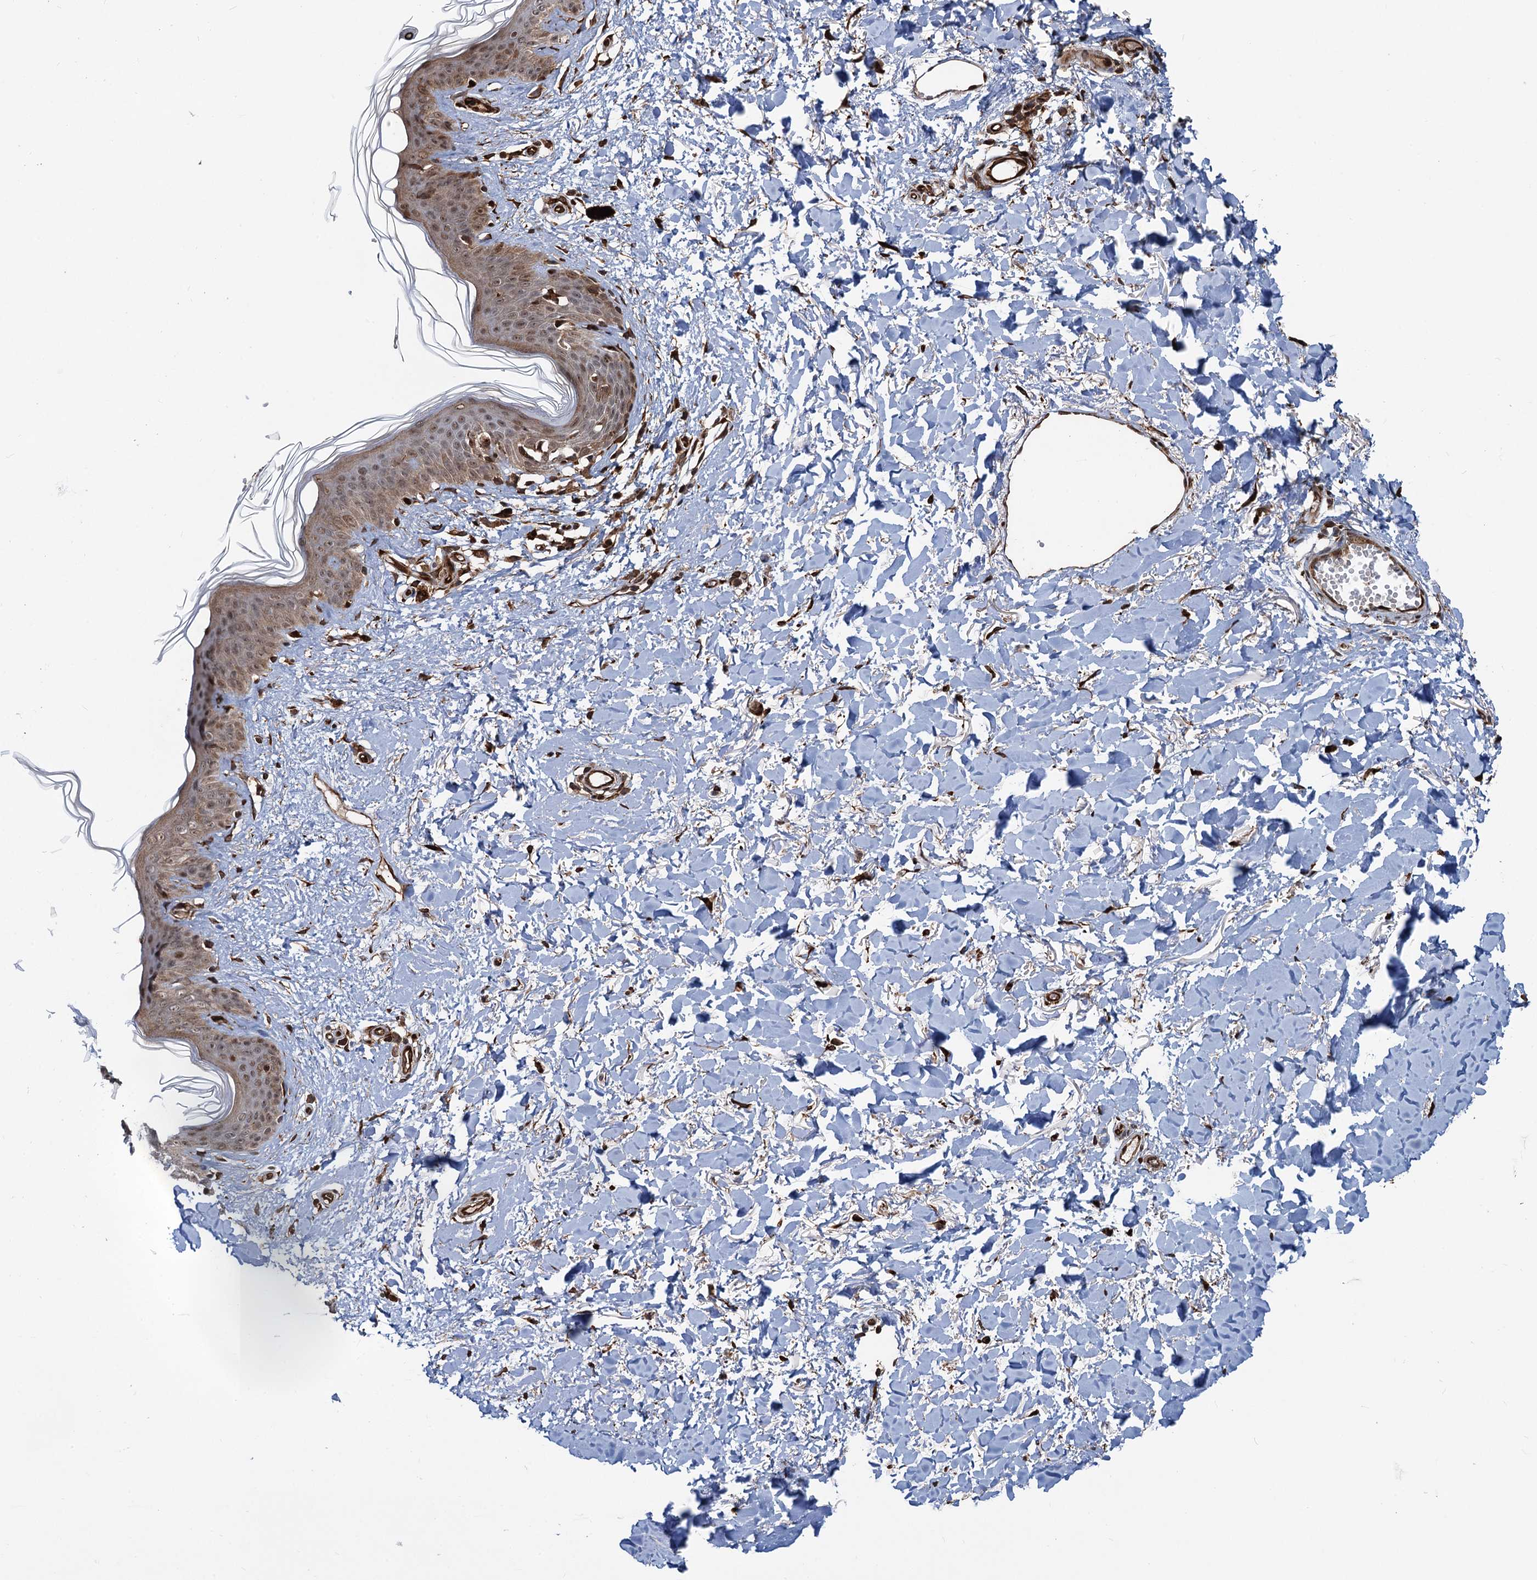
{"staining": {"intensity": "moderate", "quantity": "25%-75%", "location": "cytoplasmic/membranous,nuclear"}, "tissue": "skin", "cell_type": "Keratinocytes", "image_type": "normal", "snomed": [{"axis": "morphology", "description": "Normal tissue, NOS"}, {"axis": "topography", "description": "Skin"}], "caption": "A high-resolution micrograph shows immunohistochemistry (IHC) staining of benign skin, which shows moderate cytoplasmic/membranous,nuclear staining in about 25%-75% of keratinocytes.", "gene": "SNRNP25", "patient": {"sex": "female", "age": 46}}